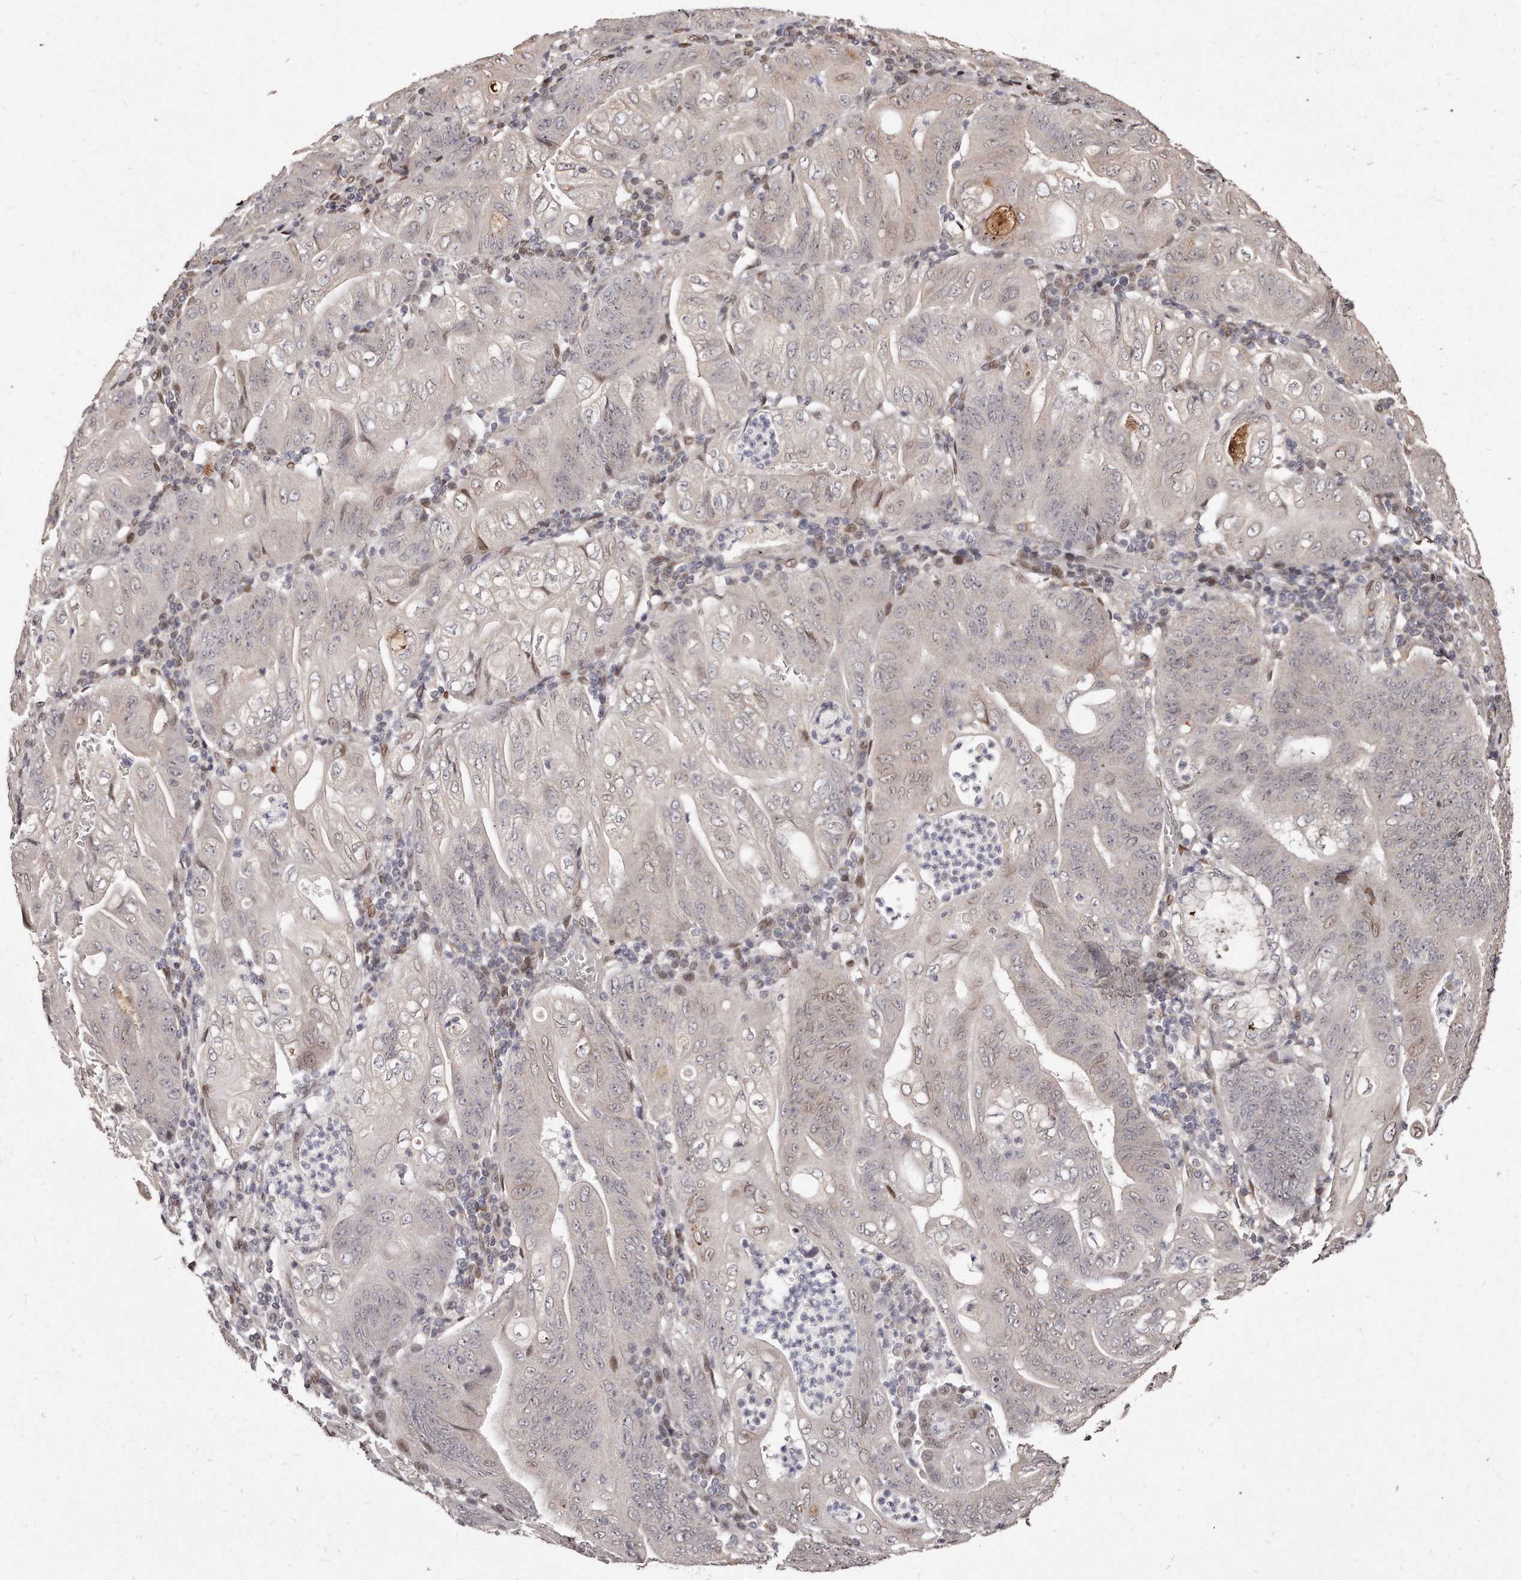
{"staining": {"intensity": "weak", "quantity": "<25%", "location": "nuclear"}, "tissue": "stomach cancer", "cell_type": "Tumor cells", "image_type": "cancer", "snomed": [{"axis": "morphology", "description": "Adenocarcinoma, NOS"}, {"axis": "topography", "description": "Stomach"}], "caption": "An image of stomach adenocarcinoma stained for a protein displays no brown staining in tumor cells.", "gene": "HASPIN", "patient": {"sex": "female", "age": 73}}